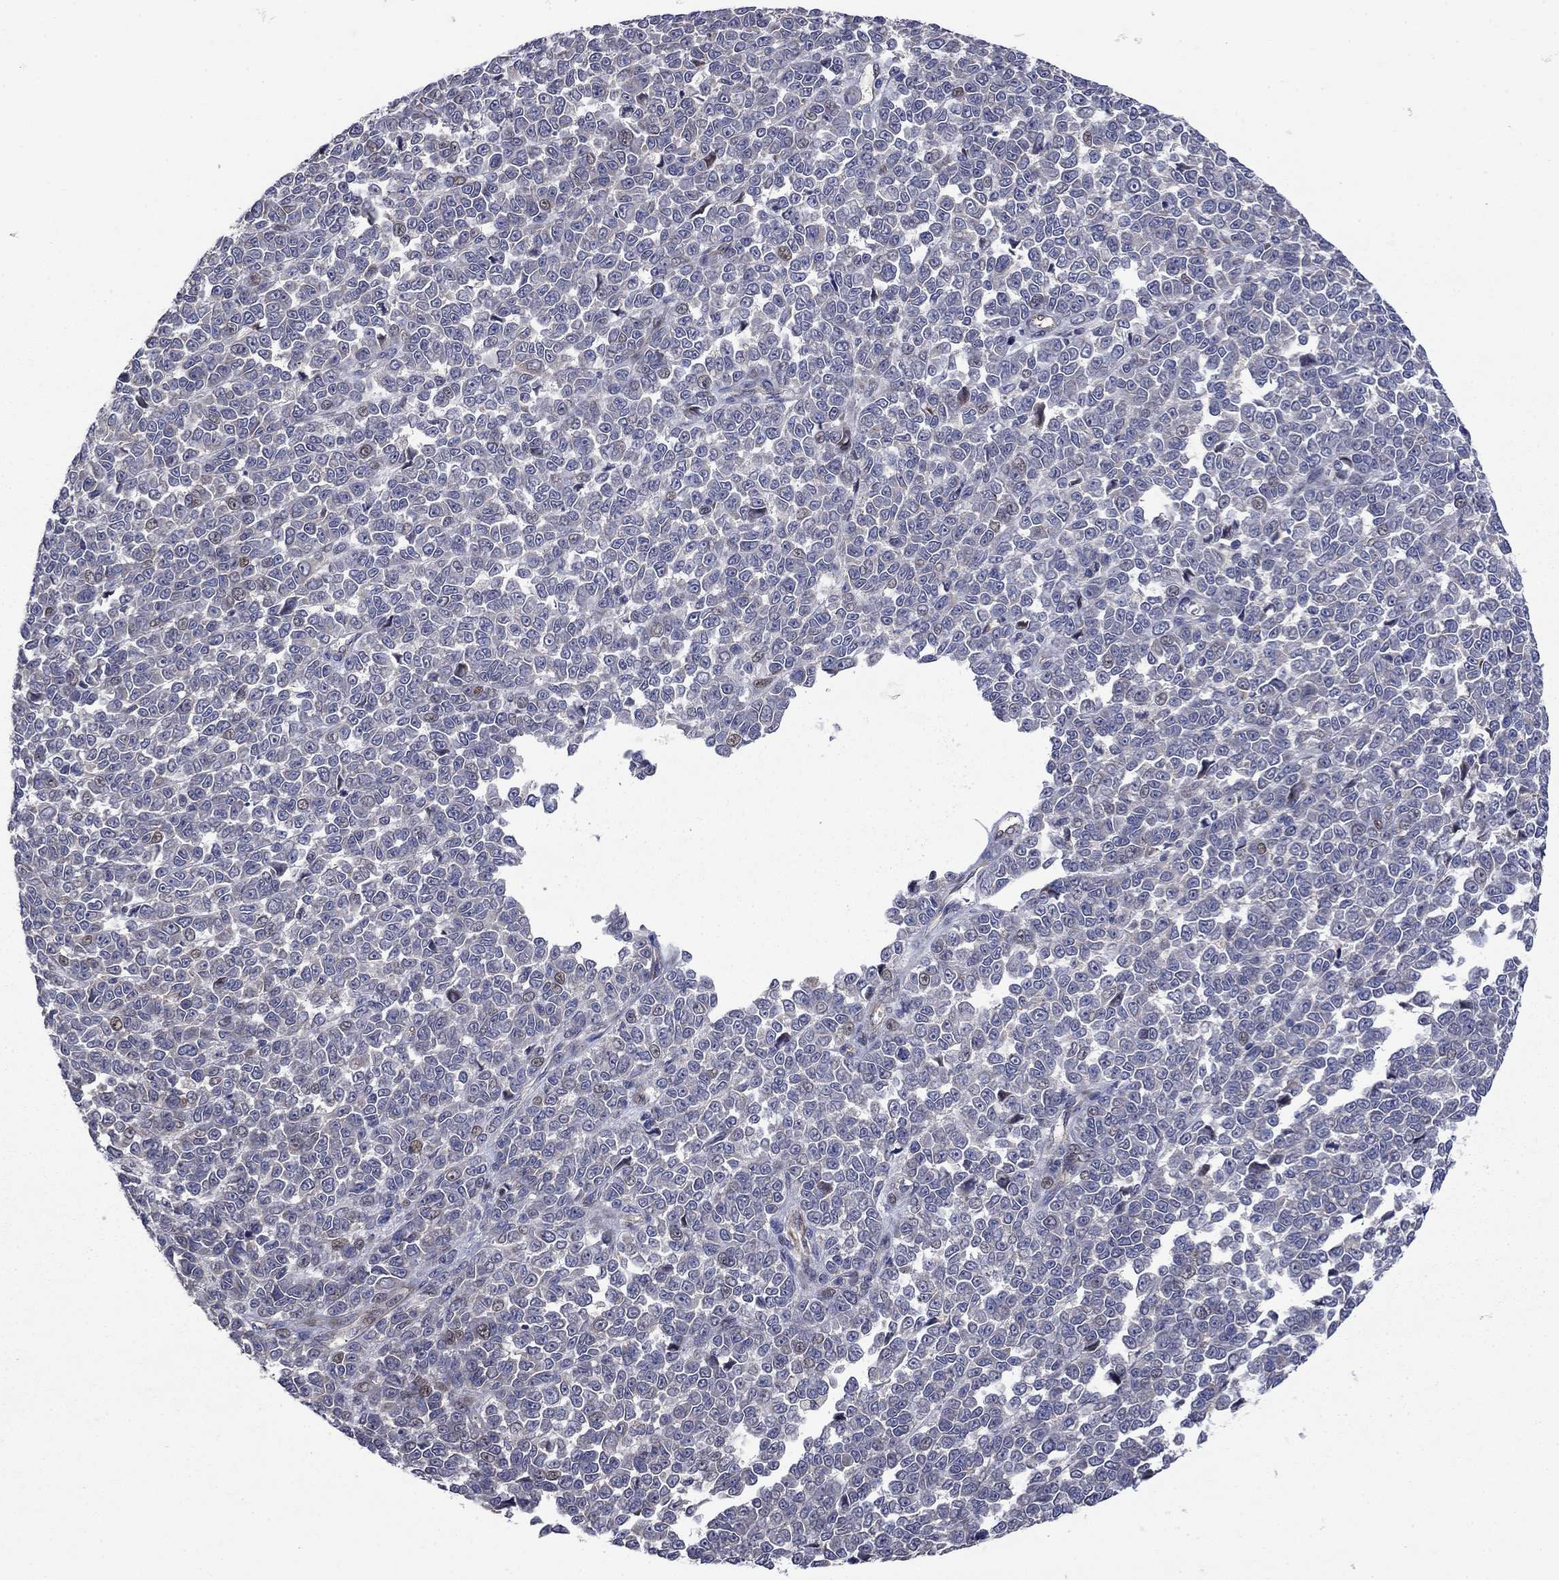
{"staining": {"intensity": "negative", "quantity": "none", "location": "none"}, "tissue": "melanoma", "cell_type": "Tumor cells", "image_type": "cancer", "snomed": [{"axis": "morphology", "description": "Malignant melanoma, NOS"}, {"axis": "topography", "description": "Skin"}], "caption": "An immunohistochemistry micrograph of melanoma is shown. There is no staining in tumor cells of melanoma.", "gene": "SLC7A1", "patient": {"sex": "female", "age": 95}}